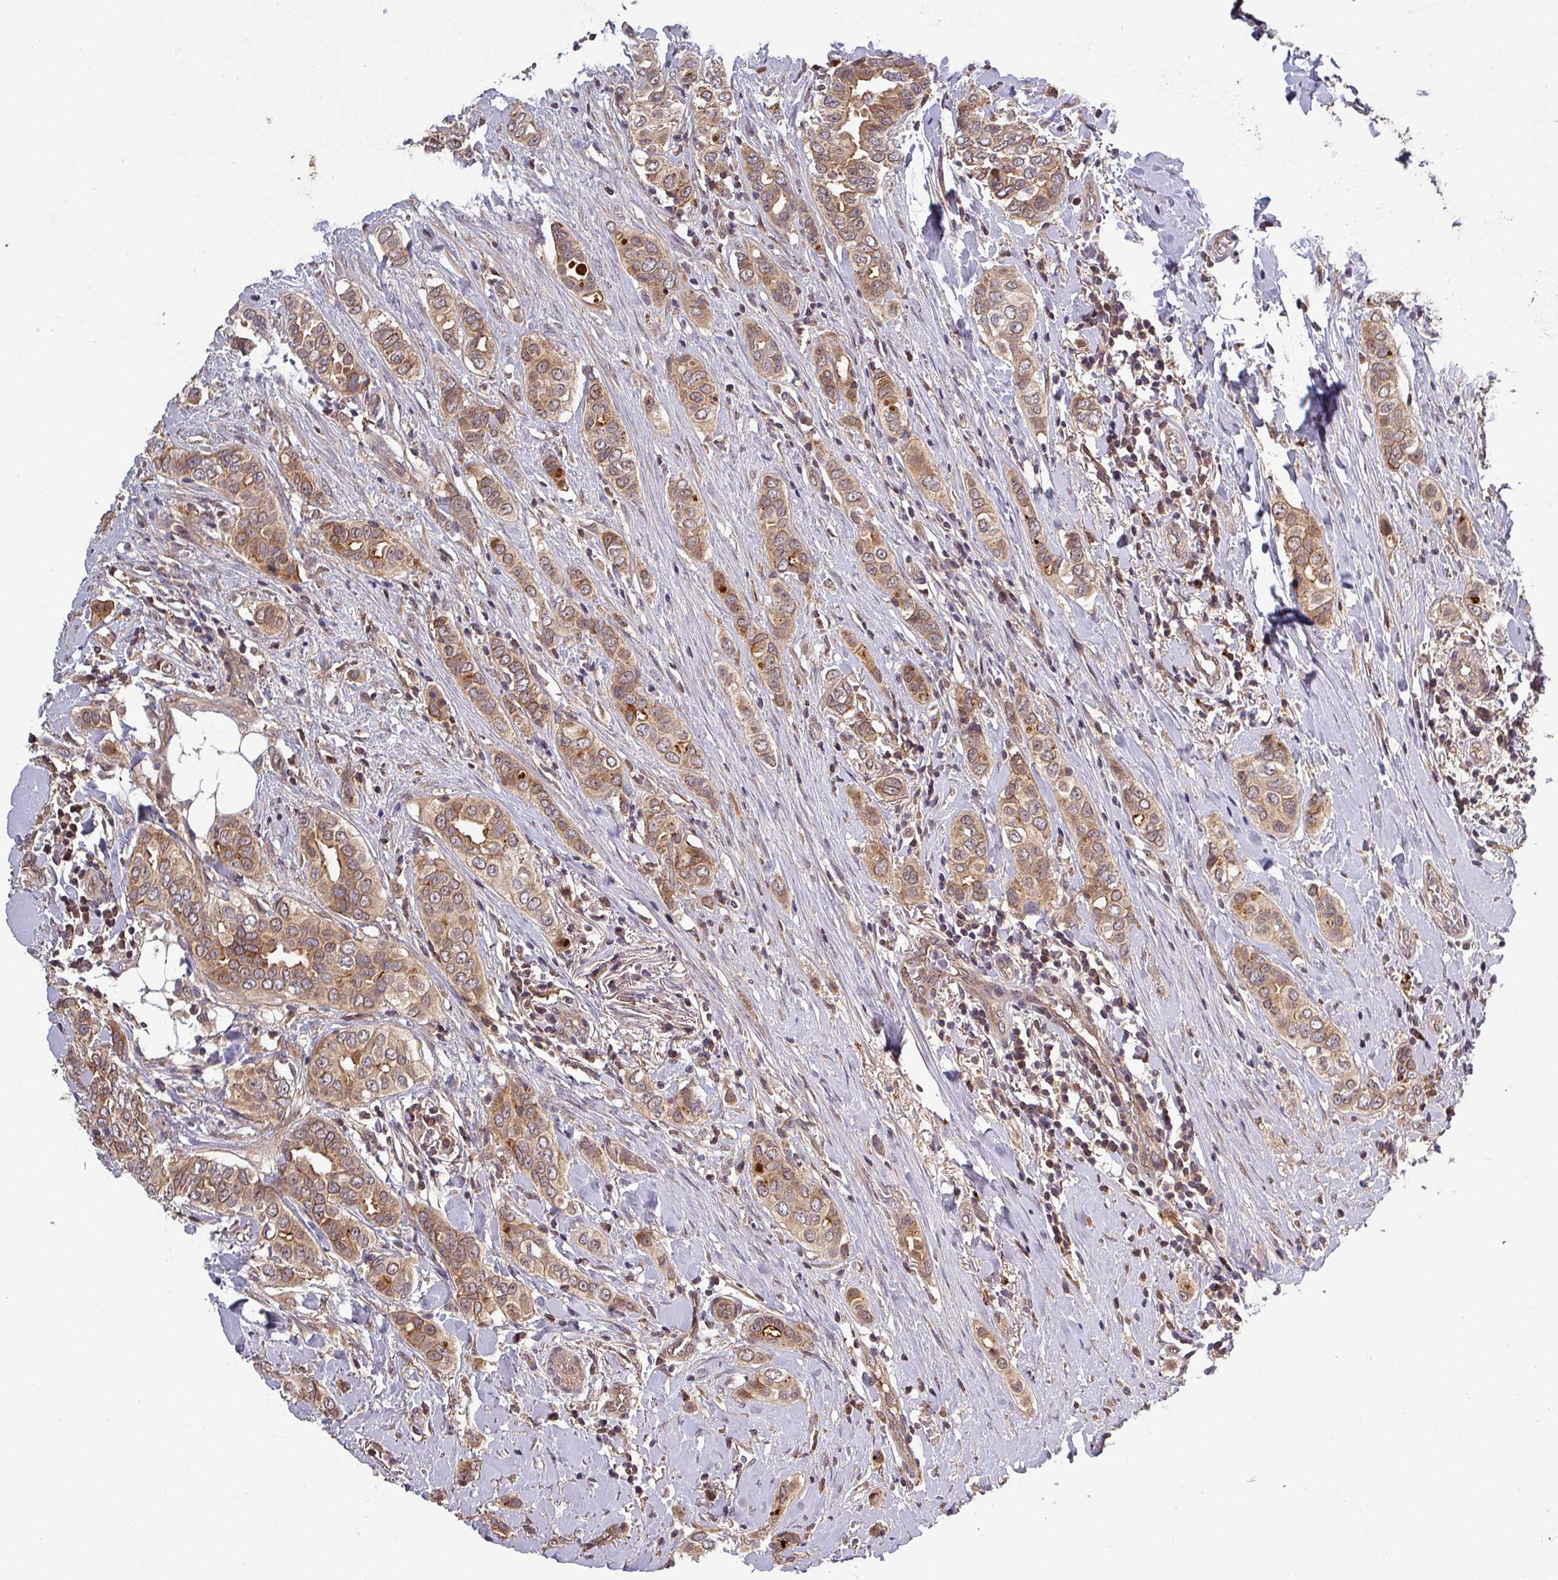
{"staining": {"intensity": "moderate", "quantity": ">75%", "location": "cytoplasmic/membranous"}, "tissue": "breast cancer", "cell_type": "Tumor cells", "image_type": "cancer", "snomed": [{"axis": "morphology", "description": "Lobular carcinoma"}, {"axis": "topography", "description": "Breast"}], "caption": "Breast cancer was stained to show a protein in brown. There is medium levels of moderate cytoplasmic/membranous positivity in about >75% of tumor cells.", "gene": "PUS1", "patient": {"sex": "female", "age": 51}}